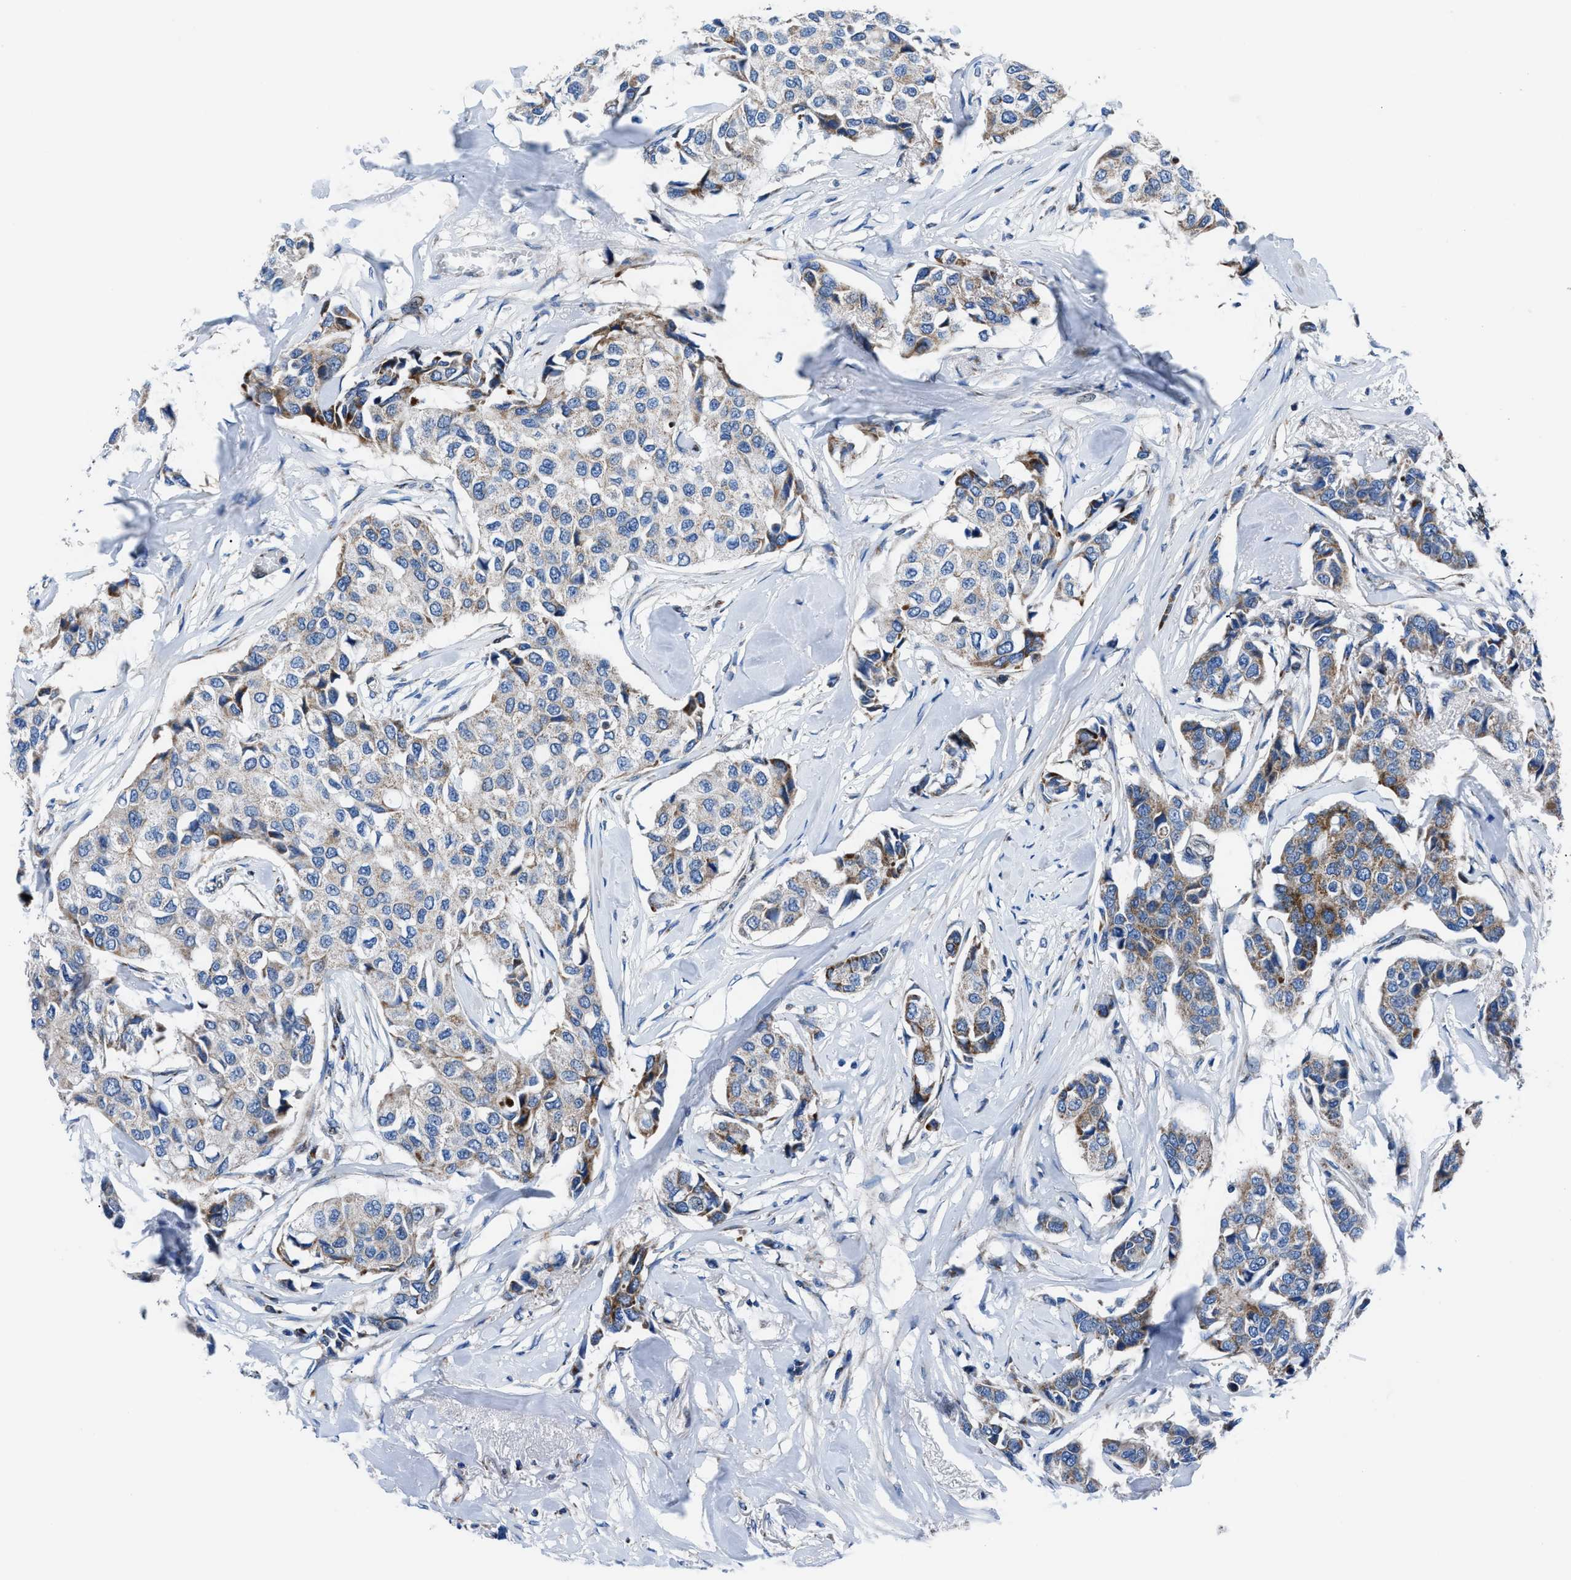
{"staining": {"intensity": "moderate", "quantity": "<25%", "location": "cytoplasmic/membranous"}, "tissue": "breast cancer", "cell_type": "Tumor cells", "image_type": "cancer", "snomed": [{"axis": "morphology", "description": "Duct carcinoma"}, {"axis": "topography", "description": "Breast"}], "caption": "This photomicrograph shows immunohistochemistry staining of human breast cancer (intraductal carcinoma), with low moderate cytoplasmic/membranous staining in about <25% of tumor cells.", "gene": "LMO2", "patient": {"sex": "female", "age": 80}}